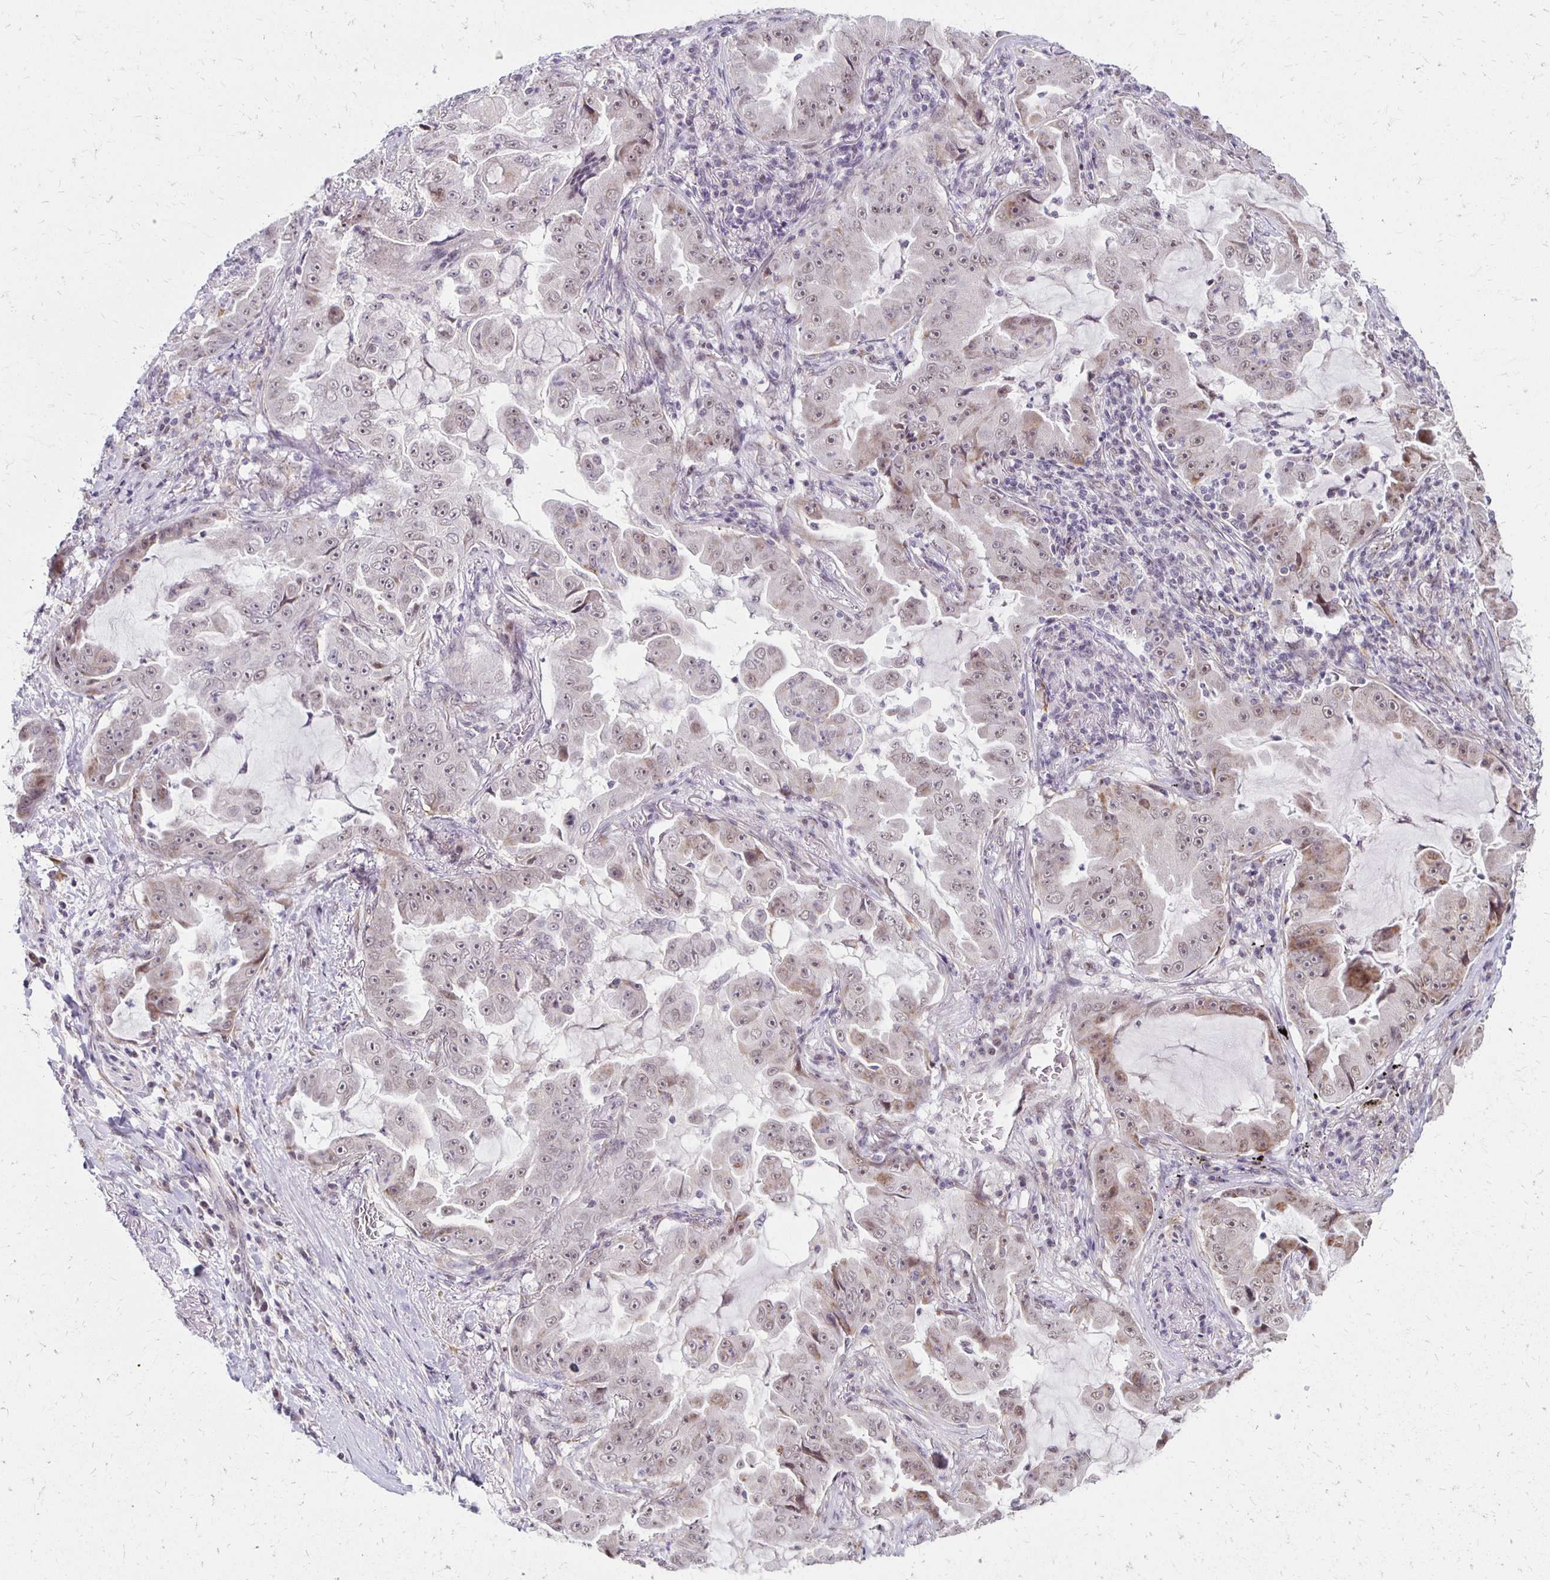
{"staining": {"intensity": "weak", "quantity": "25%-75%", "location": "nuclear"}, "tissue": "lung cancer", "cell_type": "Tumor cells", "image_type": "cancer", "snomed": [{"axis": "morphology", "description": "Adenocarcinoma, NOS"}, {"axis": "topography", "description": "Lung"}], "caption": "Protein expression analysis of lung cancer (adenocarcinoma) demonstrates weak nuclear expression in about 25%-75% of tumor cells.", "gene": "DAGLA", "patient": {"sex": "female", "age": 52}}